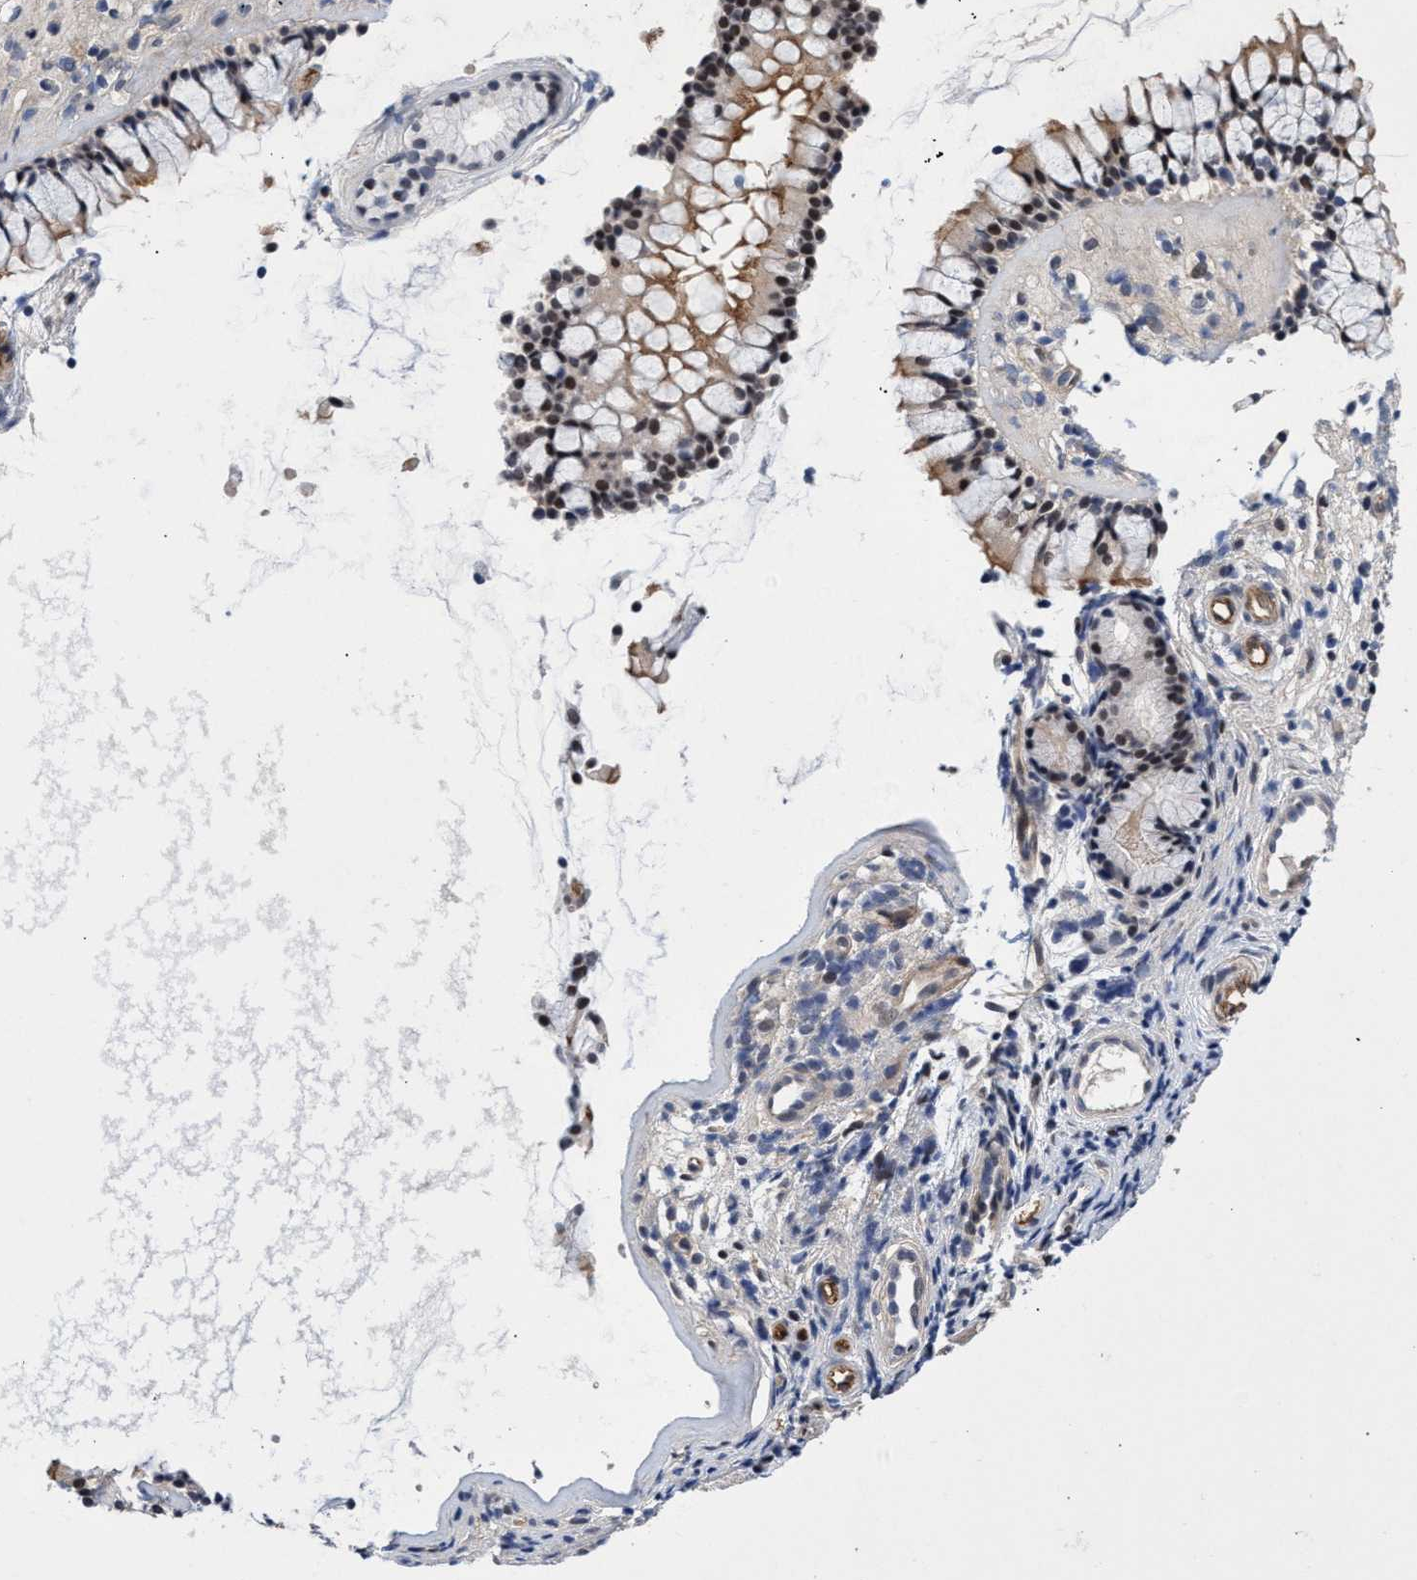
{"staining": {"intensity": "weak", "quantity": ">75%", "location": "cytoplasmic/membranous"}, "tissue": "nasopharynx", "cell_type": "Respiratory epithelial cells", "image_type": "normal", "snomed": [{"axis": "morphology", "description": "Normal tissue, NOS"}, {"axis": "topography", "description": "Nasopharynx"}], "caption": "There is low levels of weak cytoplasmic/membranous staining in respiratory epithelial cells of unremarkable nasopharynx, as demonstrated by immunohistochemical staining (brown color).", "gene": "ZNF750", "patient": {"sex": "female", "age": 42}}